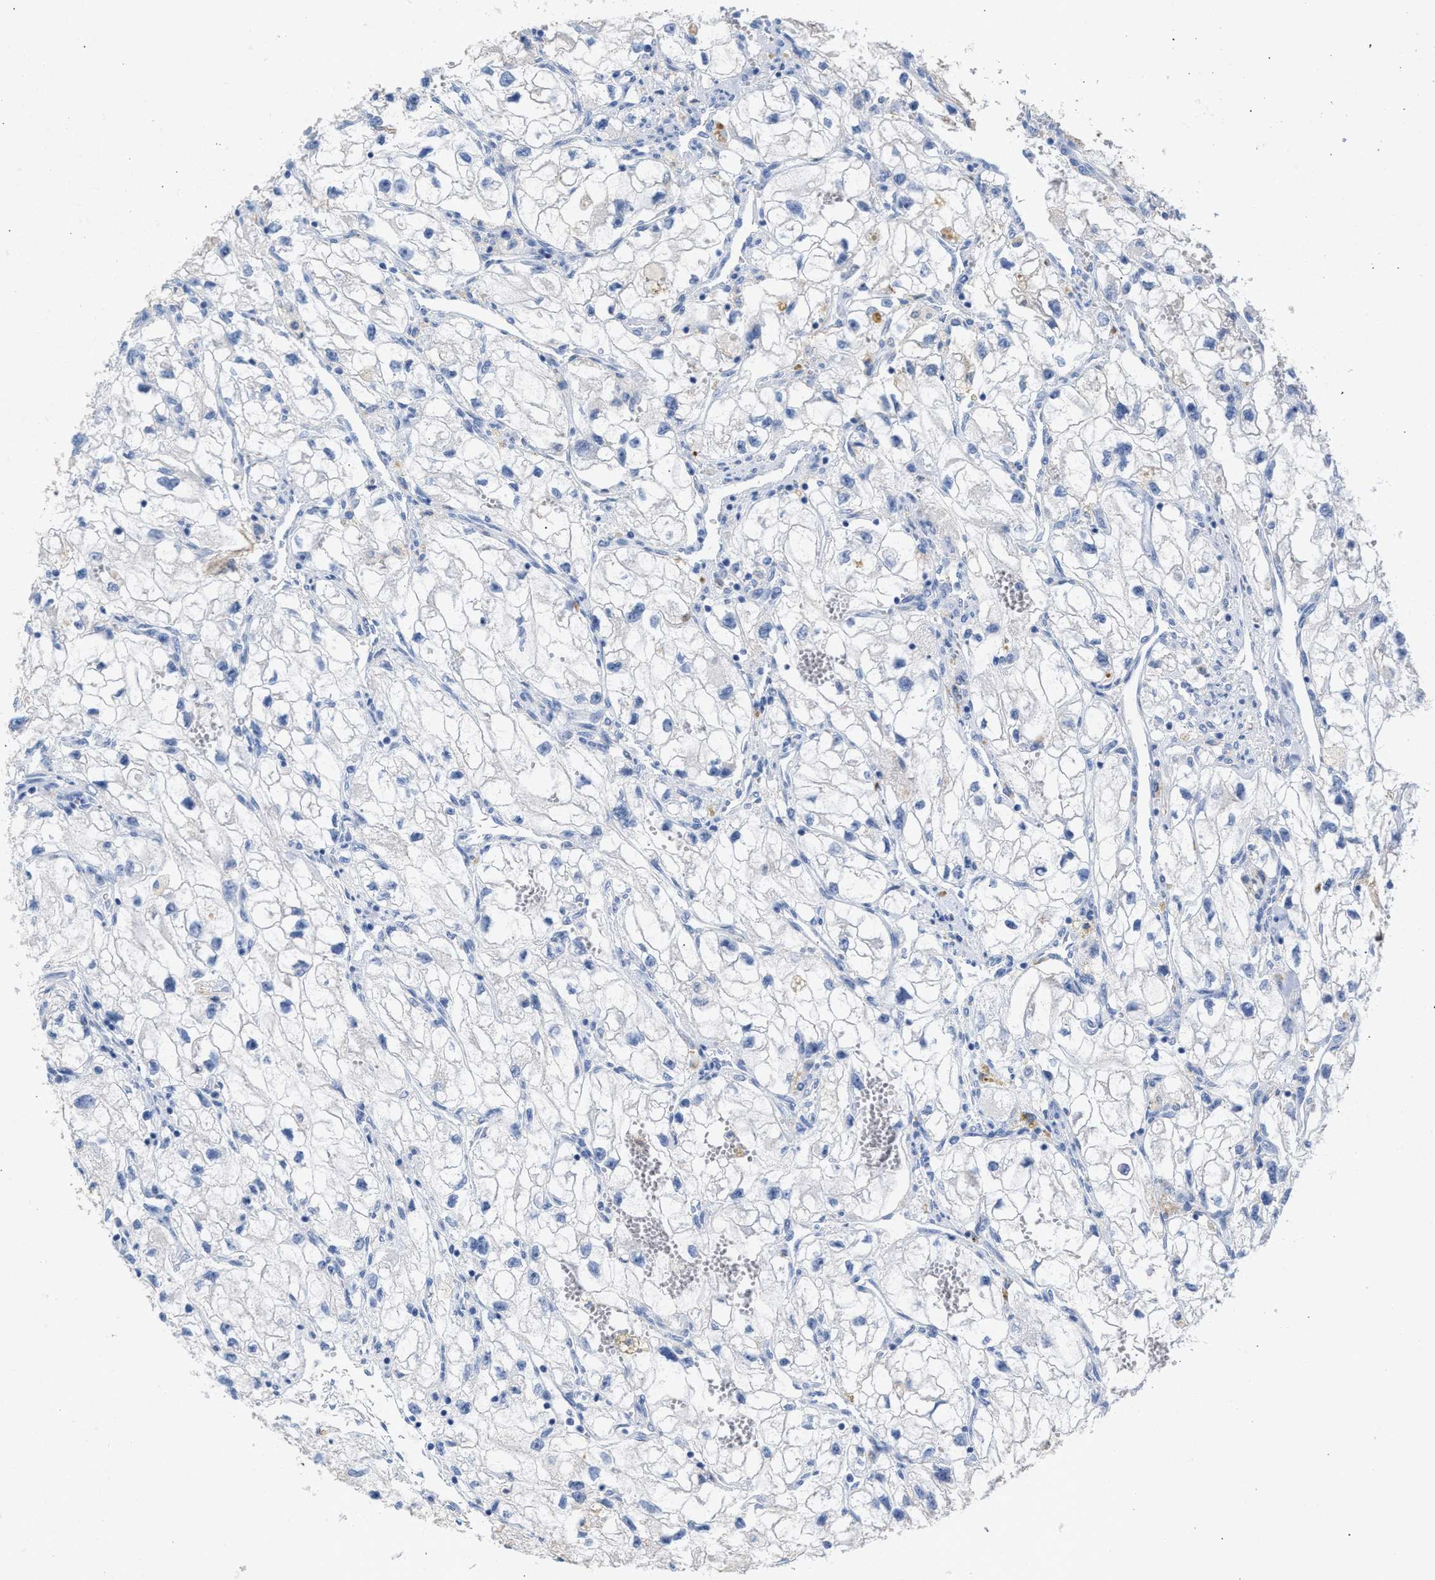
{"staining": {"intensity": "negative", "quantity": "none", "location": "none"}, "tissue": "renal cancer", "cell_type": "Tumor cells", "image_type": "cancer", "snomed": [{"axis": "morphology", "description": "Adenocarcinoma, NOS"}, {"axis": "topography", "description": "Kidney"}], "caption": "Immunohistochemistry (IHC) image of neoplastic tissue: renal adenocarcinoma stained with DAB reveals no significant protein positivity in tumor cells.", "gene": "APOH", "patient": {"sex": "female", "age": 70}}